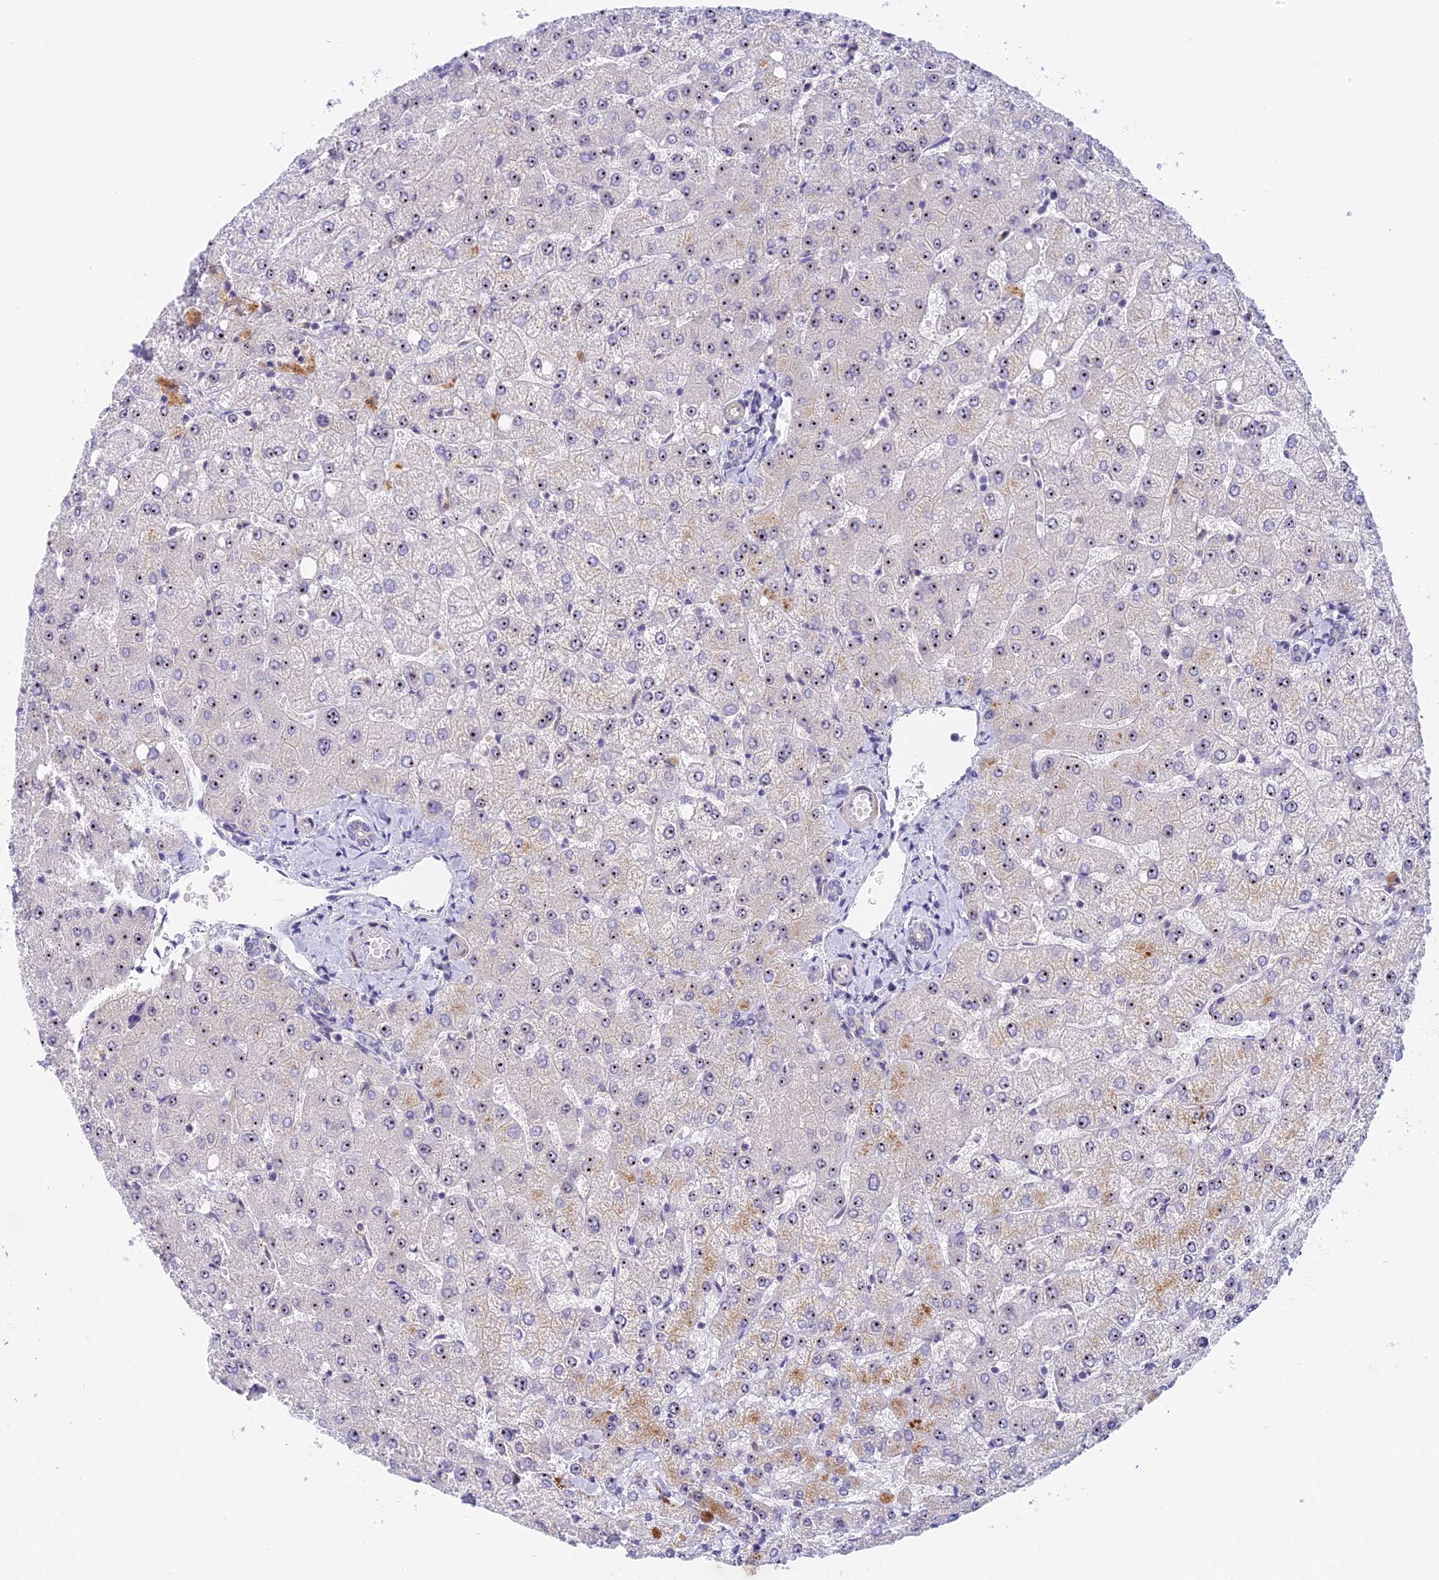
{"staining": {"intensity": "negative", "quantity": "none", "location": "none"}, "tissue": "liver", "cell_type": "Cholangiocytes", "image_type": "normal", "snomed": [{"axis": "morphology", "description": "Normal tissue, NOS"}, {"axis": "topography", "description": "Liver"}], "caption": "Micrograph shows no significant protein staining in cholangiocytes of unremarkable liver. (IHC, brightfield microscopy, high magnification).", "gene": "RAD51", "patient": {"sex": "female", "age": 54}}